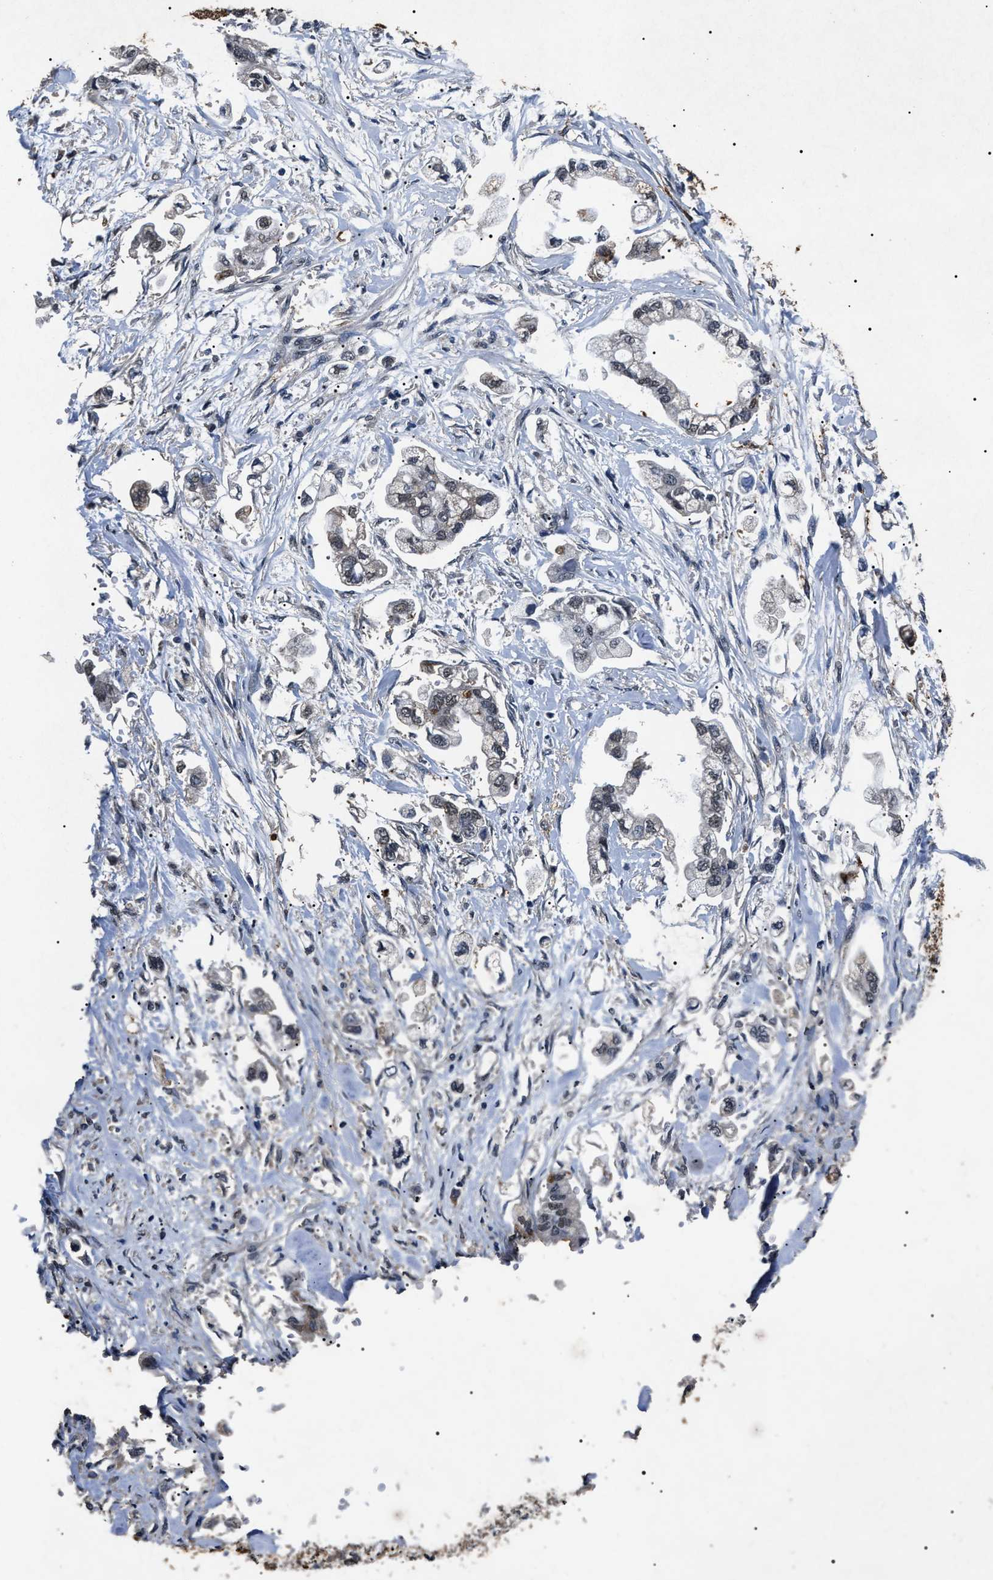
{"staining": {"intensity": "negative", "quantity": "none", "location": "none"}, "tissue": "stomach cancer", "cell_type": "Tumor cells", "image_type": "cancer", "snomed": [{"axis": "morphology", "description": "Adenocarcinoma, NOS"}, {"axis": "topography", "description": "Stomach"}], "caption": "An immunohistochemistry micrograph of stomach adenocarcinoma is shown. There is no staining in tumor cells of stomach adenocarcinoma.", "gene": "ANP32E", "patient": {"sex": "male", "age": 62}}